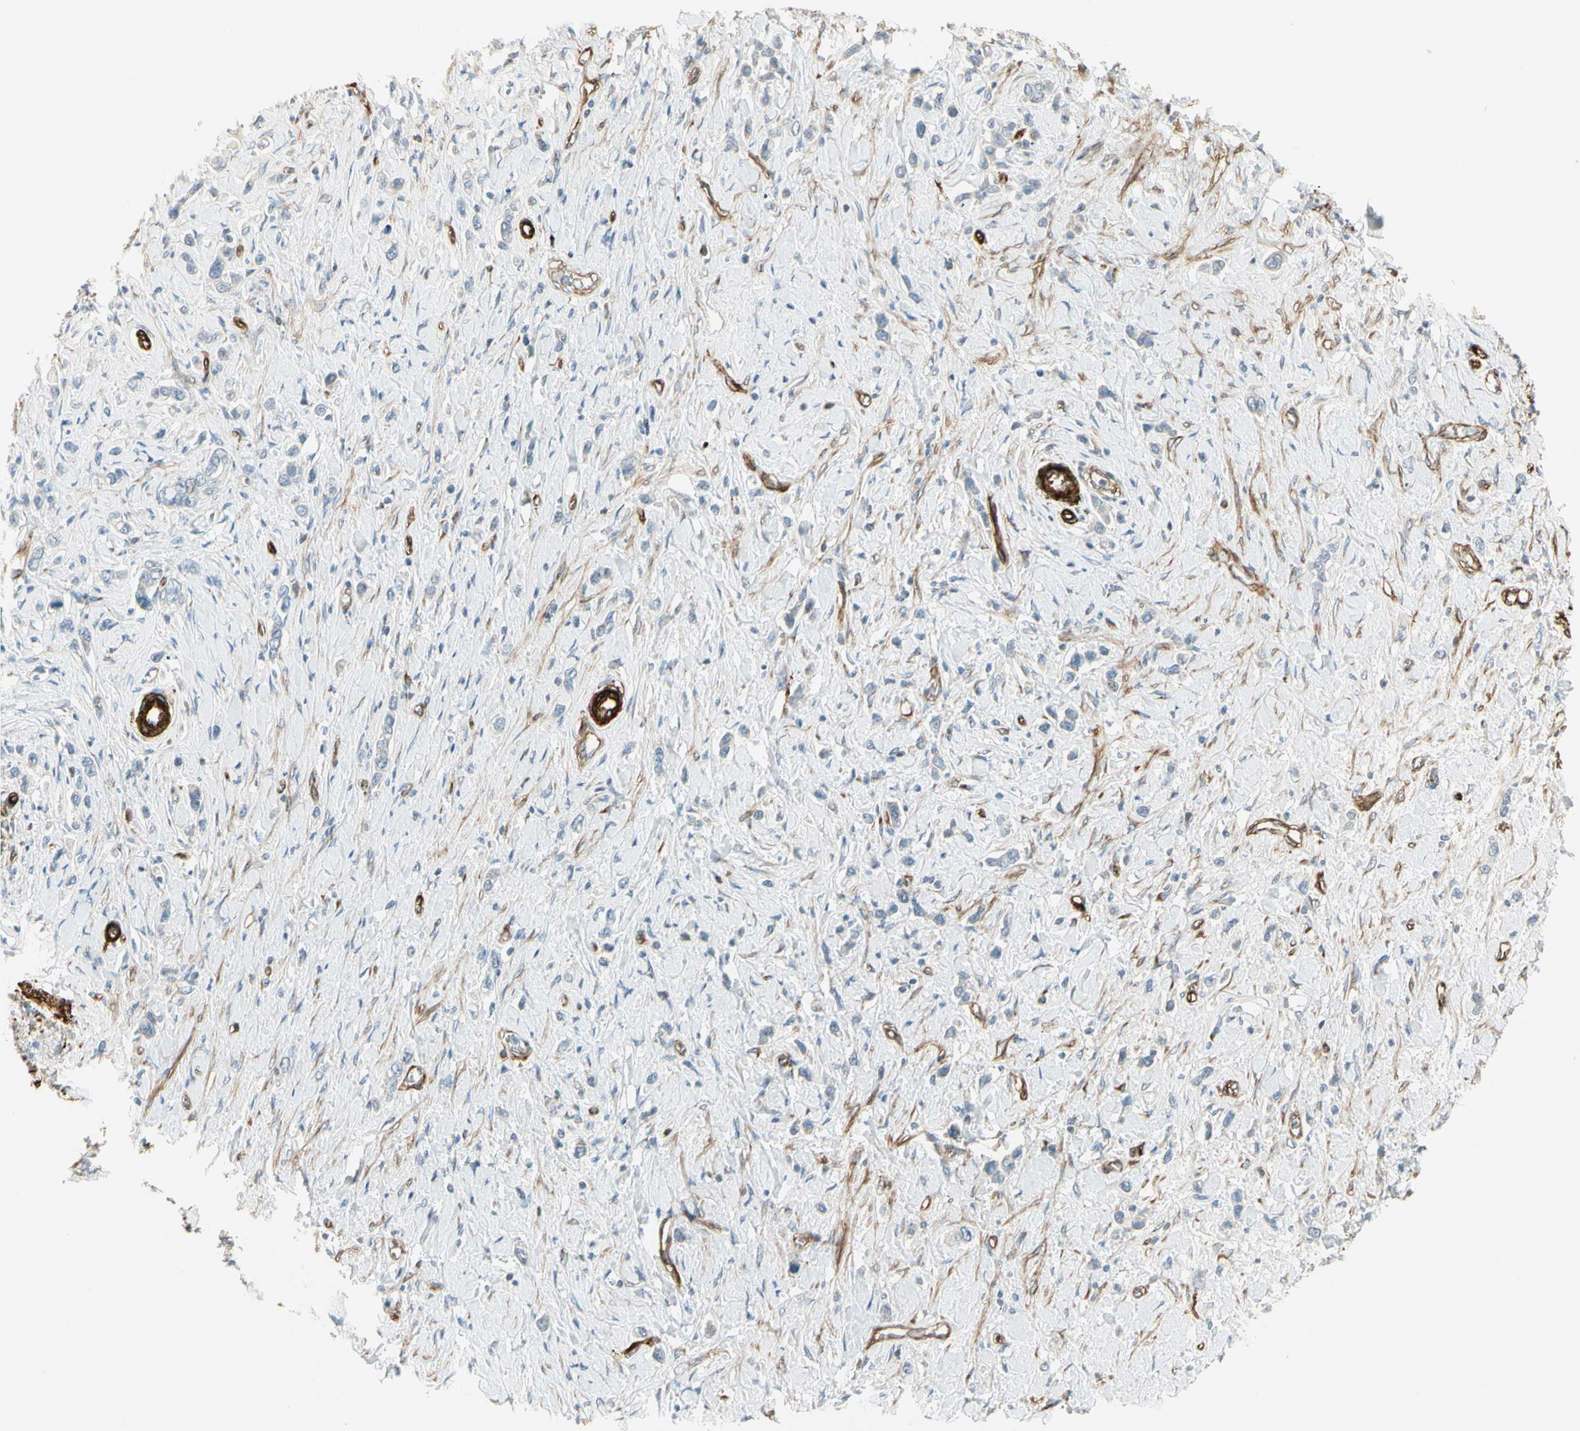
{"staining": {"intensity": "negative", "quantity": "none", "location": "none"}, "tissue": "stomach cancer", "cell_type": "Tumor cells", "image_type": "cancer", "snomed": [{"axis": "morphology", "description": "Normal tissue, NOS"}, {"axis": "morphology", "description": "Adenocarcinoma, NOS"}, {"axis": "topography", "description": "Stomach, upper"}, {"axis": "topography", "description": "Stomach"}], "caption": "Human adenocarcinoma (stomach) stained for a protein using immunohistochemistry (IHC) demonstrates no expression in tumor cells.", "gene": "MCAM", "patient": {"sex": "female", "age": 65}}